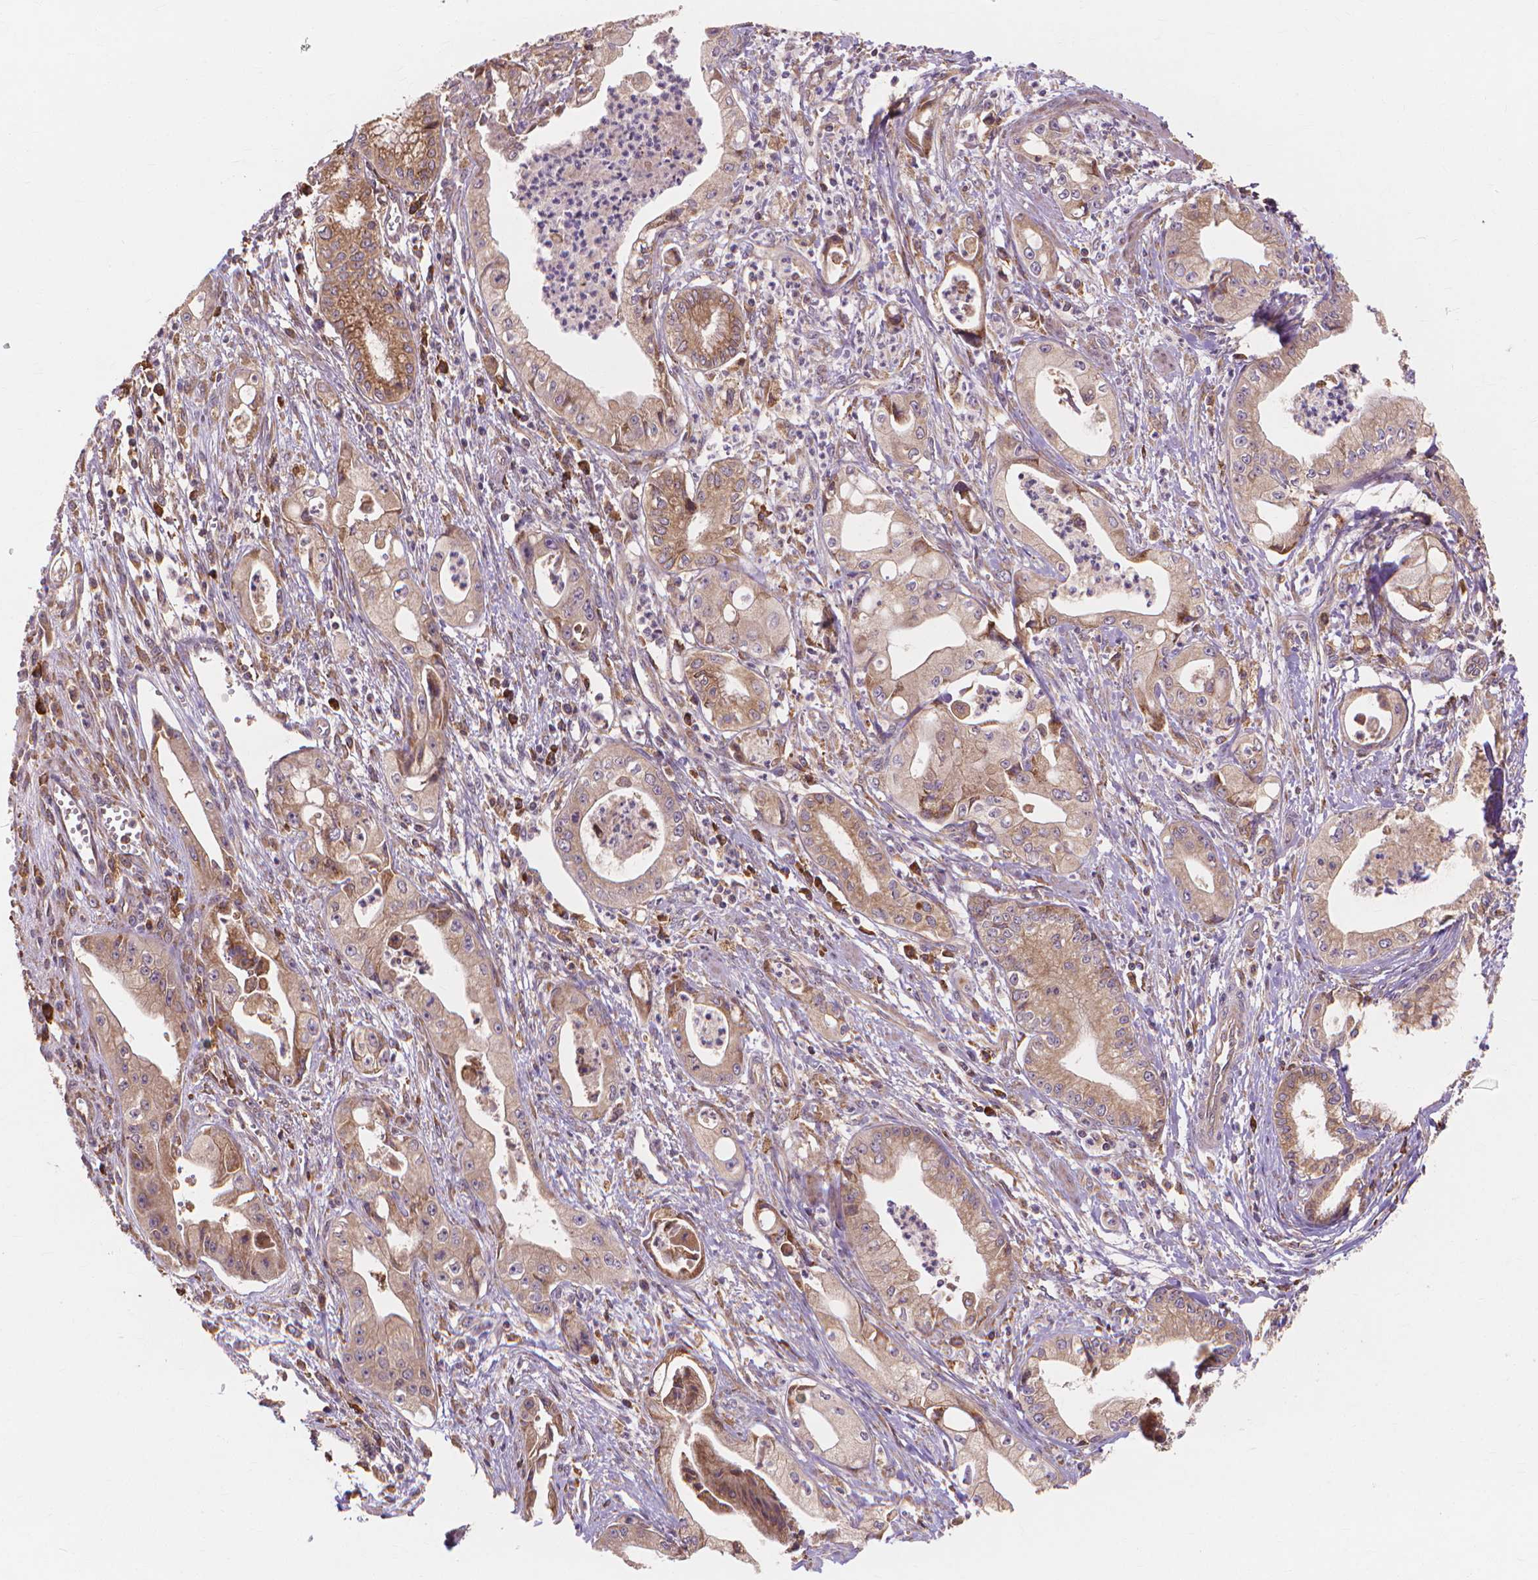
{"staining": {"intensity": "moderate", "quantity": ">75%", "location": "cytoplasmic/membranous"}, "tissue": "pancreatic cancer", "cell_type": "Tumor cells", "image_type": "cancer", "snomed": [{"axis": "morphology", "description": "Adenocarcinoma, NOS"}, {"axis": "topography", "description": "Pancreas"}], "caption": "Moderate cytoplasmic/membranous protein expression is appreciated in approximately >75% of tumor cells in pancreatic cancer (adenocarcinoma).", "gene": "TAB2", "patient": {"sex": "female", "age": 65}}